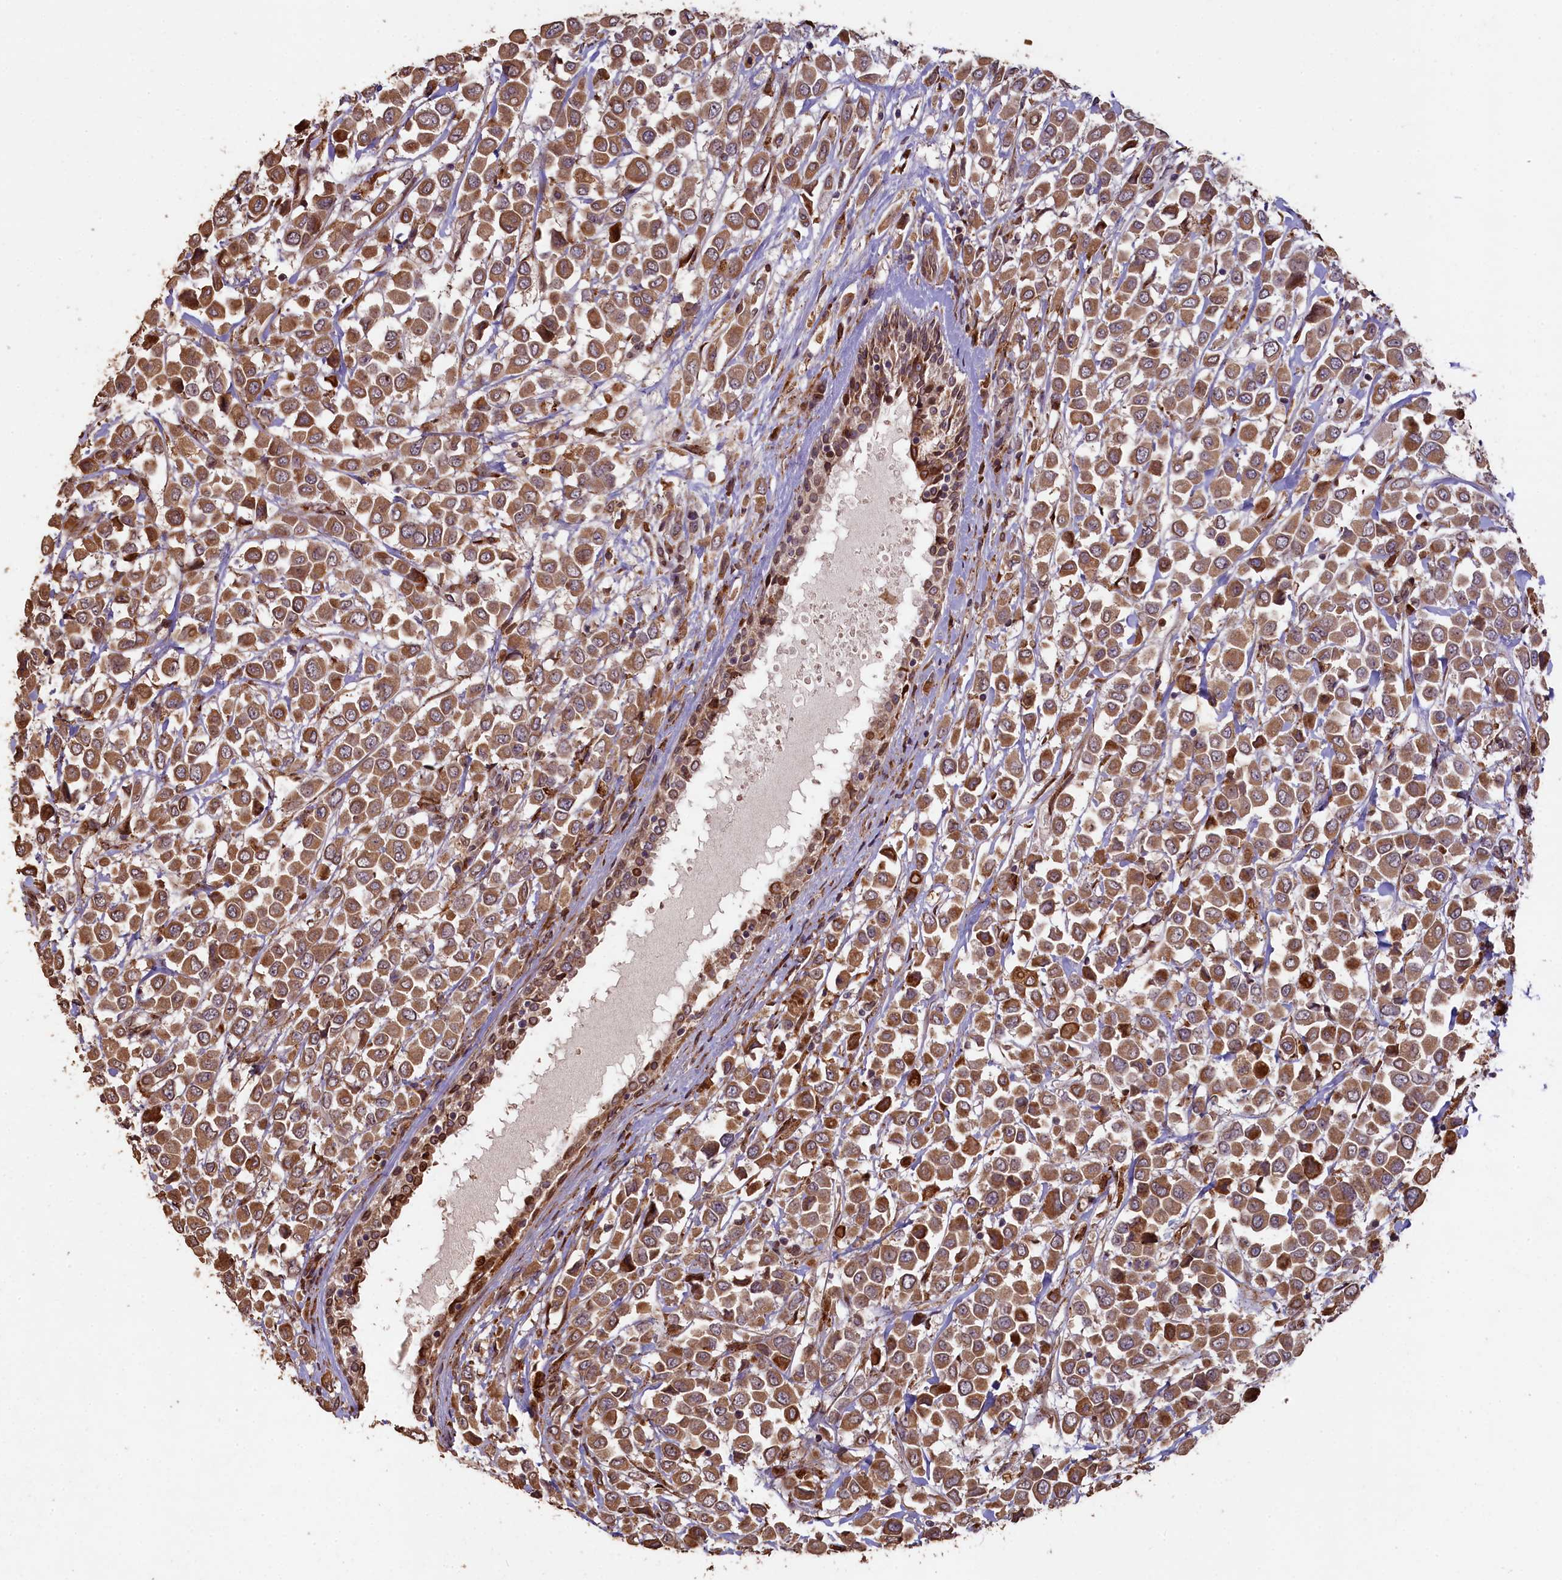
{"staining": {"intensity": "moderate", "quantity": ">75%", "location": "cytoplasmic/membranous"}, "tissue": "breast cancer", "cell_type": "Tumor cells", "image_type": "cancer", "snomed": [{"axis": "morphology", "description": "Duct carcinoma"}, {"axis": "topography", "description": "Breast"}], "caption": "IHC histopathology image of neoplastic tissue: human breast cancer stained using immunohistochemistry (IHC) demonstrates medium levels of moderate protein expression localized specifically in the cytoplasmic/membranous of tumor cells, appearing as a cytoplasmic/membranous brown color.", "gene": "SLC38A7", "patient": {"sex": "female", "age": 61}}